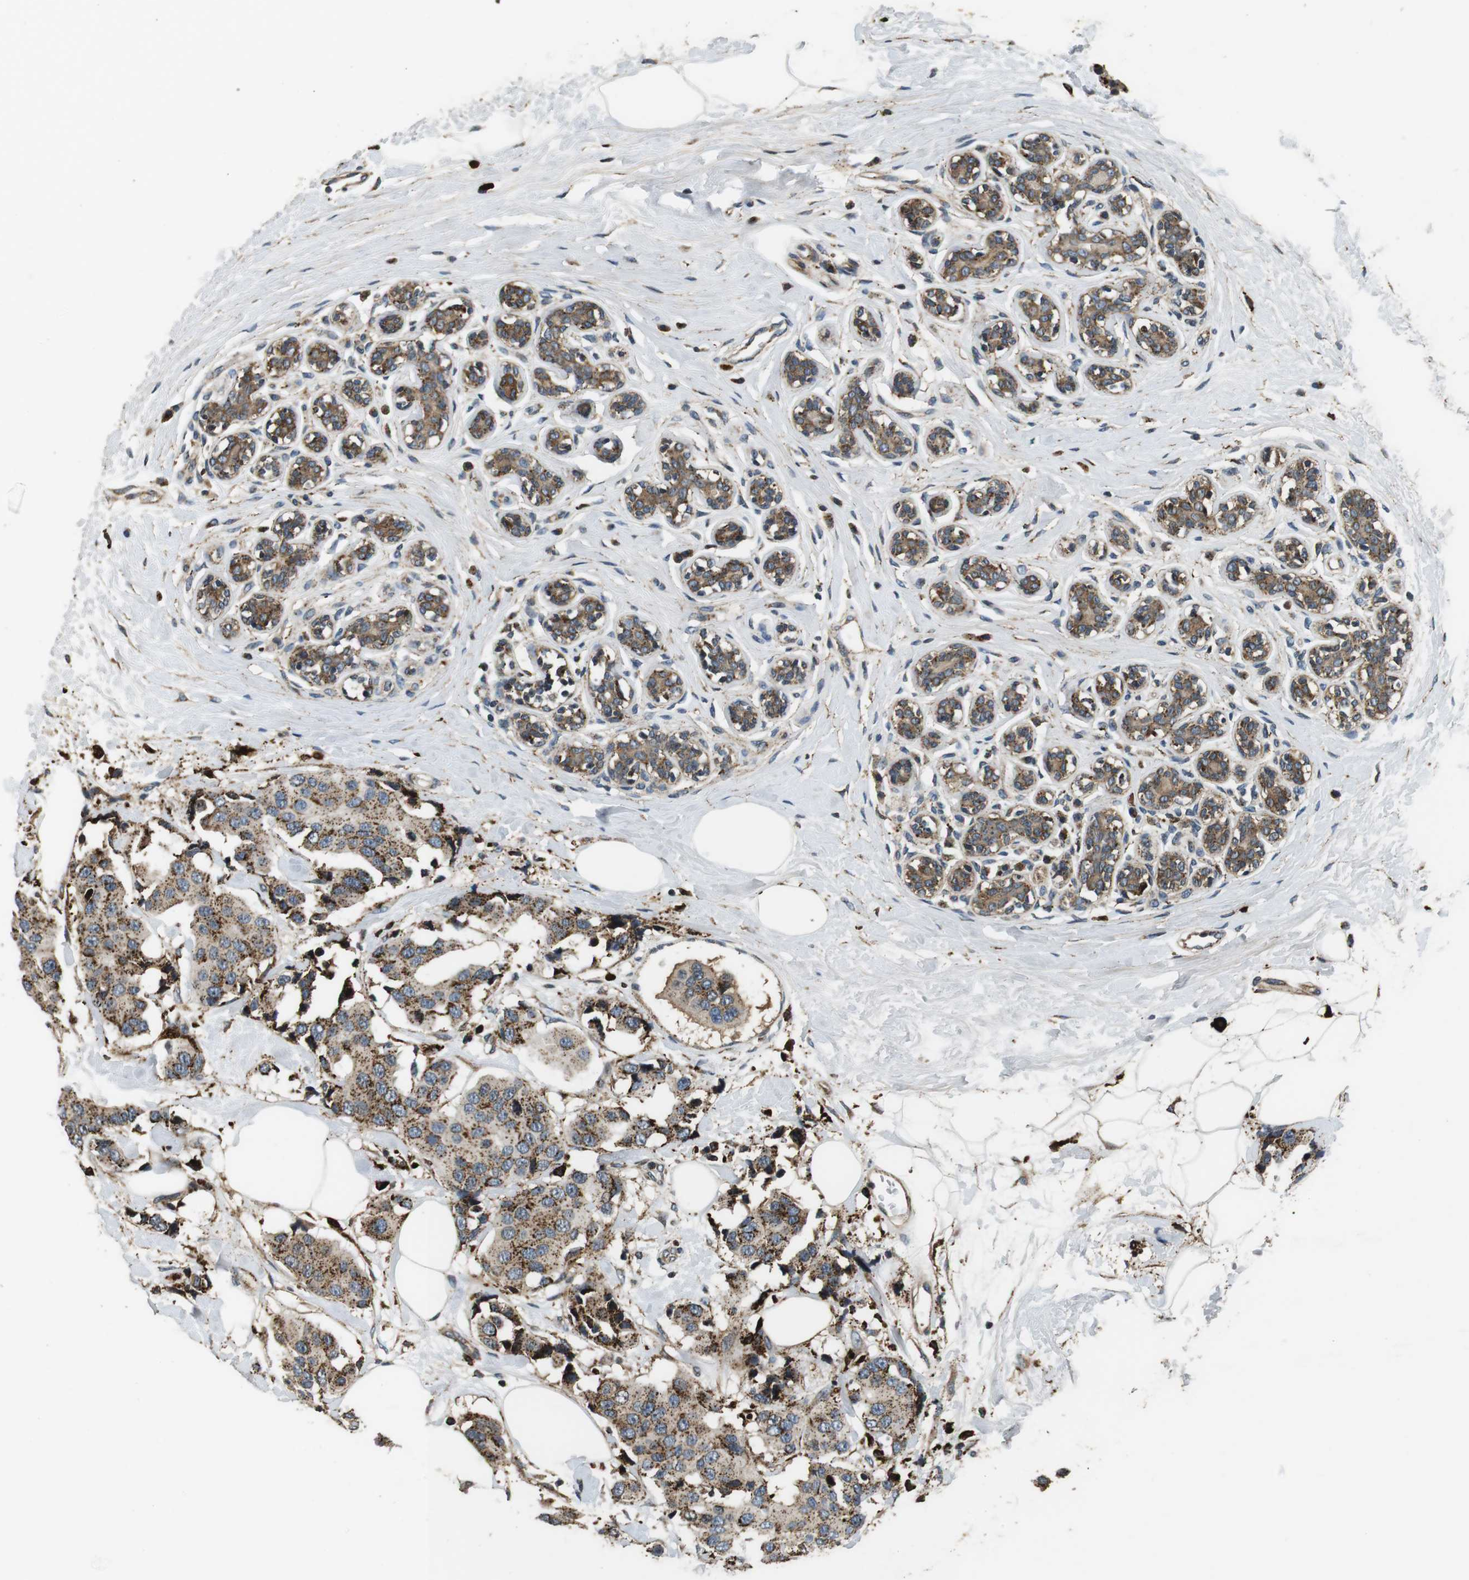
{"staining": {"intensity": "moderate", "quantity": ">75%", "location": "cytoplasmic/membranous"}, "tissue": "breast cancer", "cell_type": "Tumor cells", "image_type": "cancer", "snomed": [{"axis": "morphology", "description": "Normal tissue, NOS"}, {"axis": "morphology", "description": "Duct carcinoma"}, {"axis": "topography", "description": "Breast"}], "caption": "Breast cancer (infiltrating ductal carcinoma) stained with immunohistochemistry (IHC) demonstrates moderate cytoplasmic/membranous staining in about >75% of tumor cells.", "gene": "TXNRD1", "patient": {"sex": "female", "age": 39}}